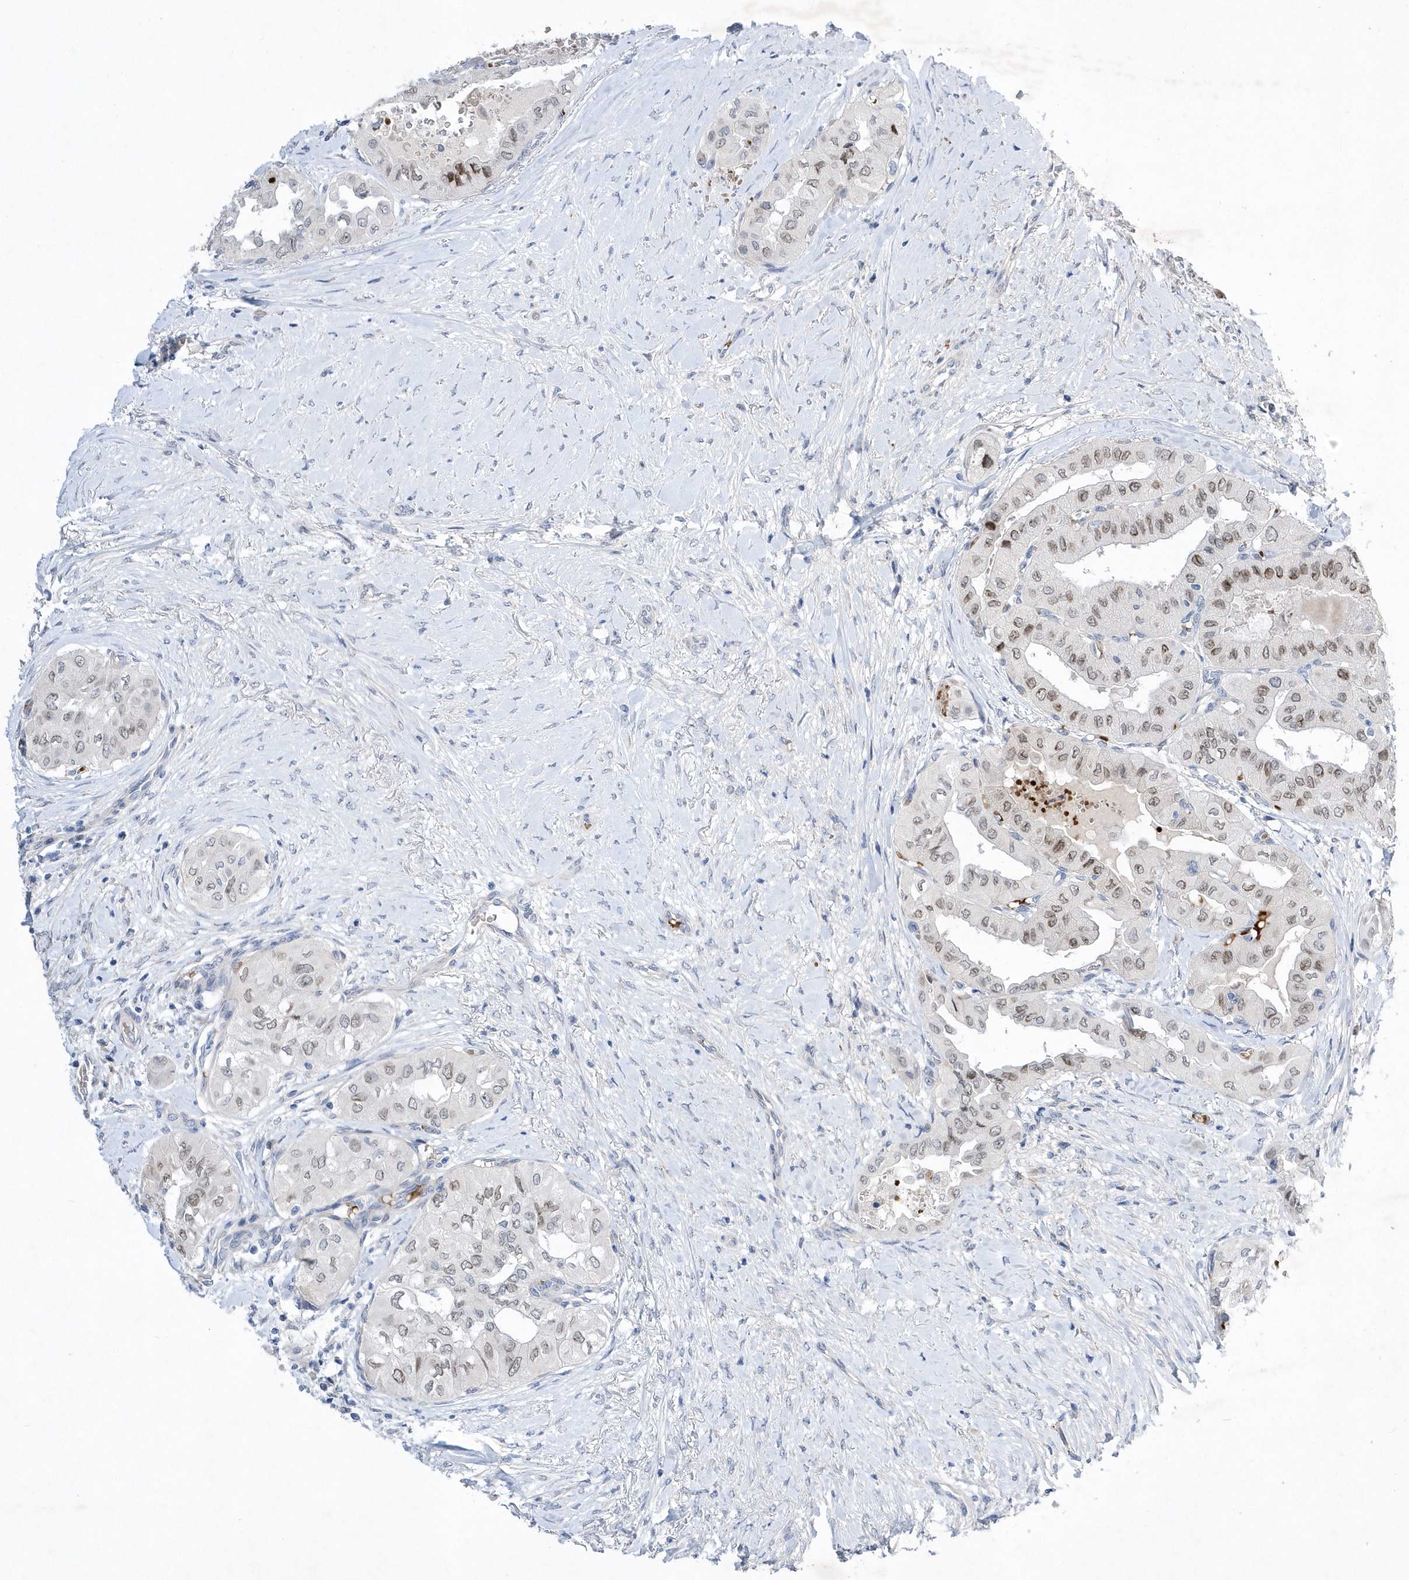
{"staining": {"intensity": "weak", "quantity": "25%-75%", "location": "nuclear"}, "tissue": "thyroid cancer", "cell_type": "Tumor cells", "image_type": "cancer", "snomed": [{"axis": "morphology", "description": "Papillary adenocarcinoma, NOS"}, {"axis": "topography", "description": "Thyroid gland"}], "caption": "Tumor cells reveal low levels of weak nuclear expression in about 25%-75% of cells in thyroid cancer (papillary adenocarcinoma).", "gene": "ZNF875", "patient": {"sex": "female", "age": 59}}